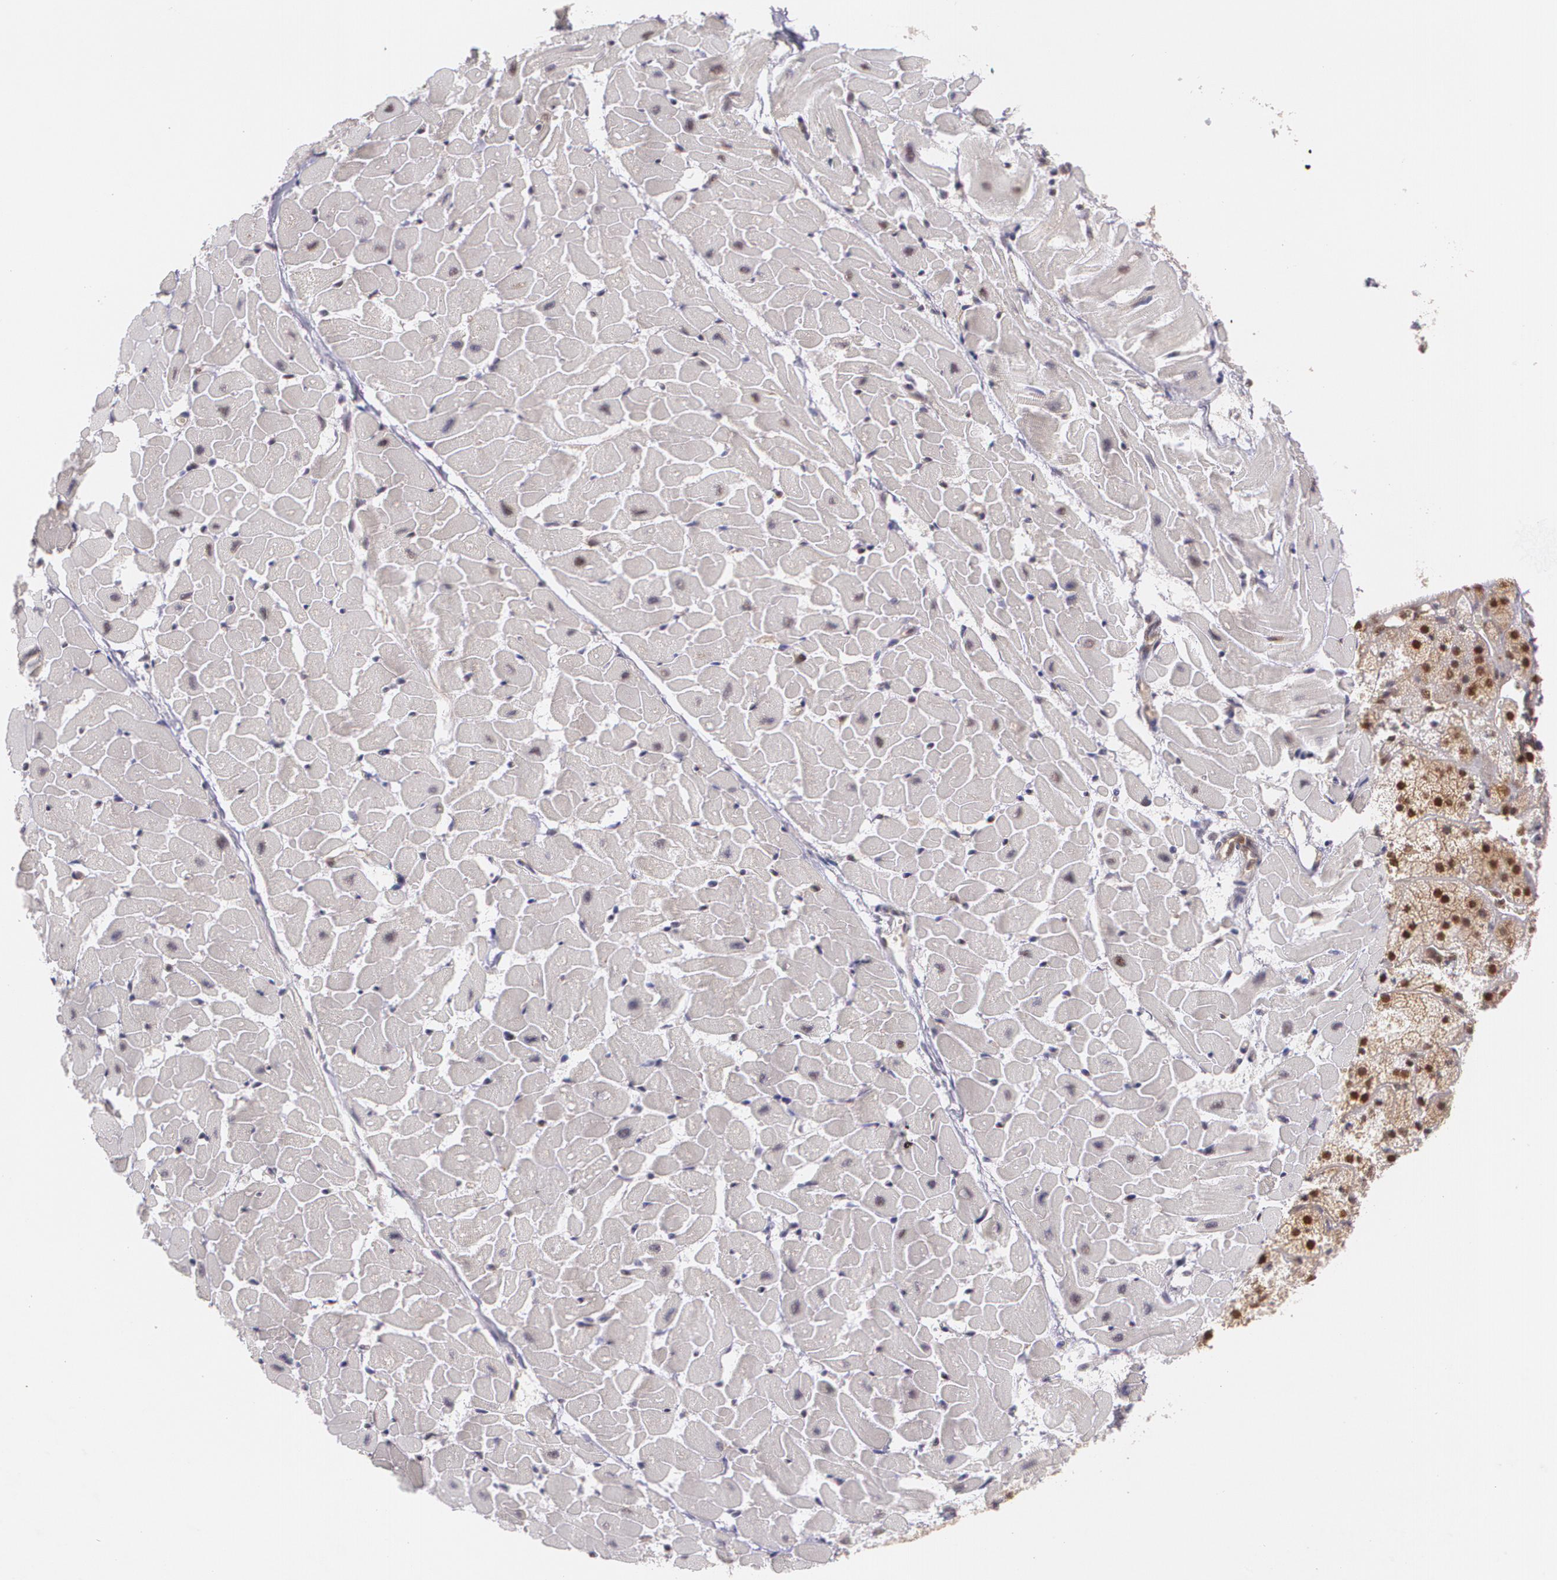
{"staining": {"intensity": "weak", "quantity": "<25%", "location": "nuclear"}, "tissue": "heart muscle", "cell_type": "Cardiomyocytes", "image_type": "normal", "snomed": [{"axis": "morphology", "description": "Normal tissue, NOS"}, {"axis": "topography", "description": "Heart"}], "caption": "A high-resolution photomicrograph shows immunohistochemistry (IHC) staining of unremarkable heart muscle, which exhibits no significant expression in cardiomyocytes.", "gene": "CUL2", "patient": {"sex": "female", "age": 19}}